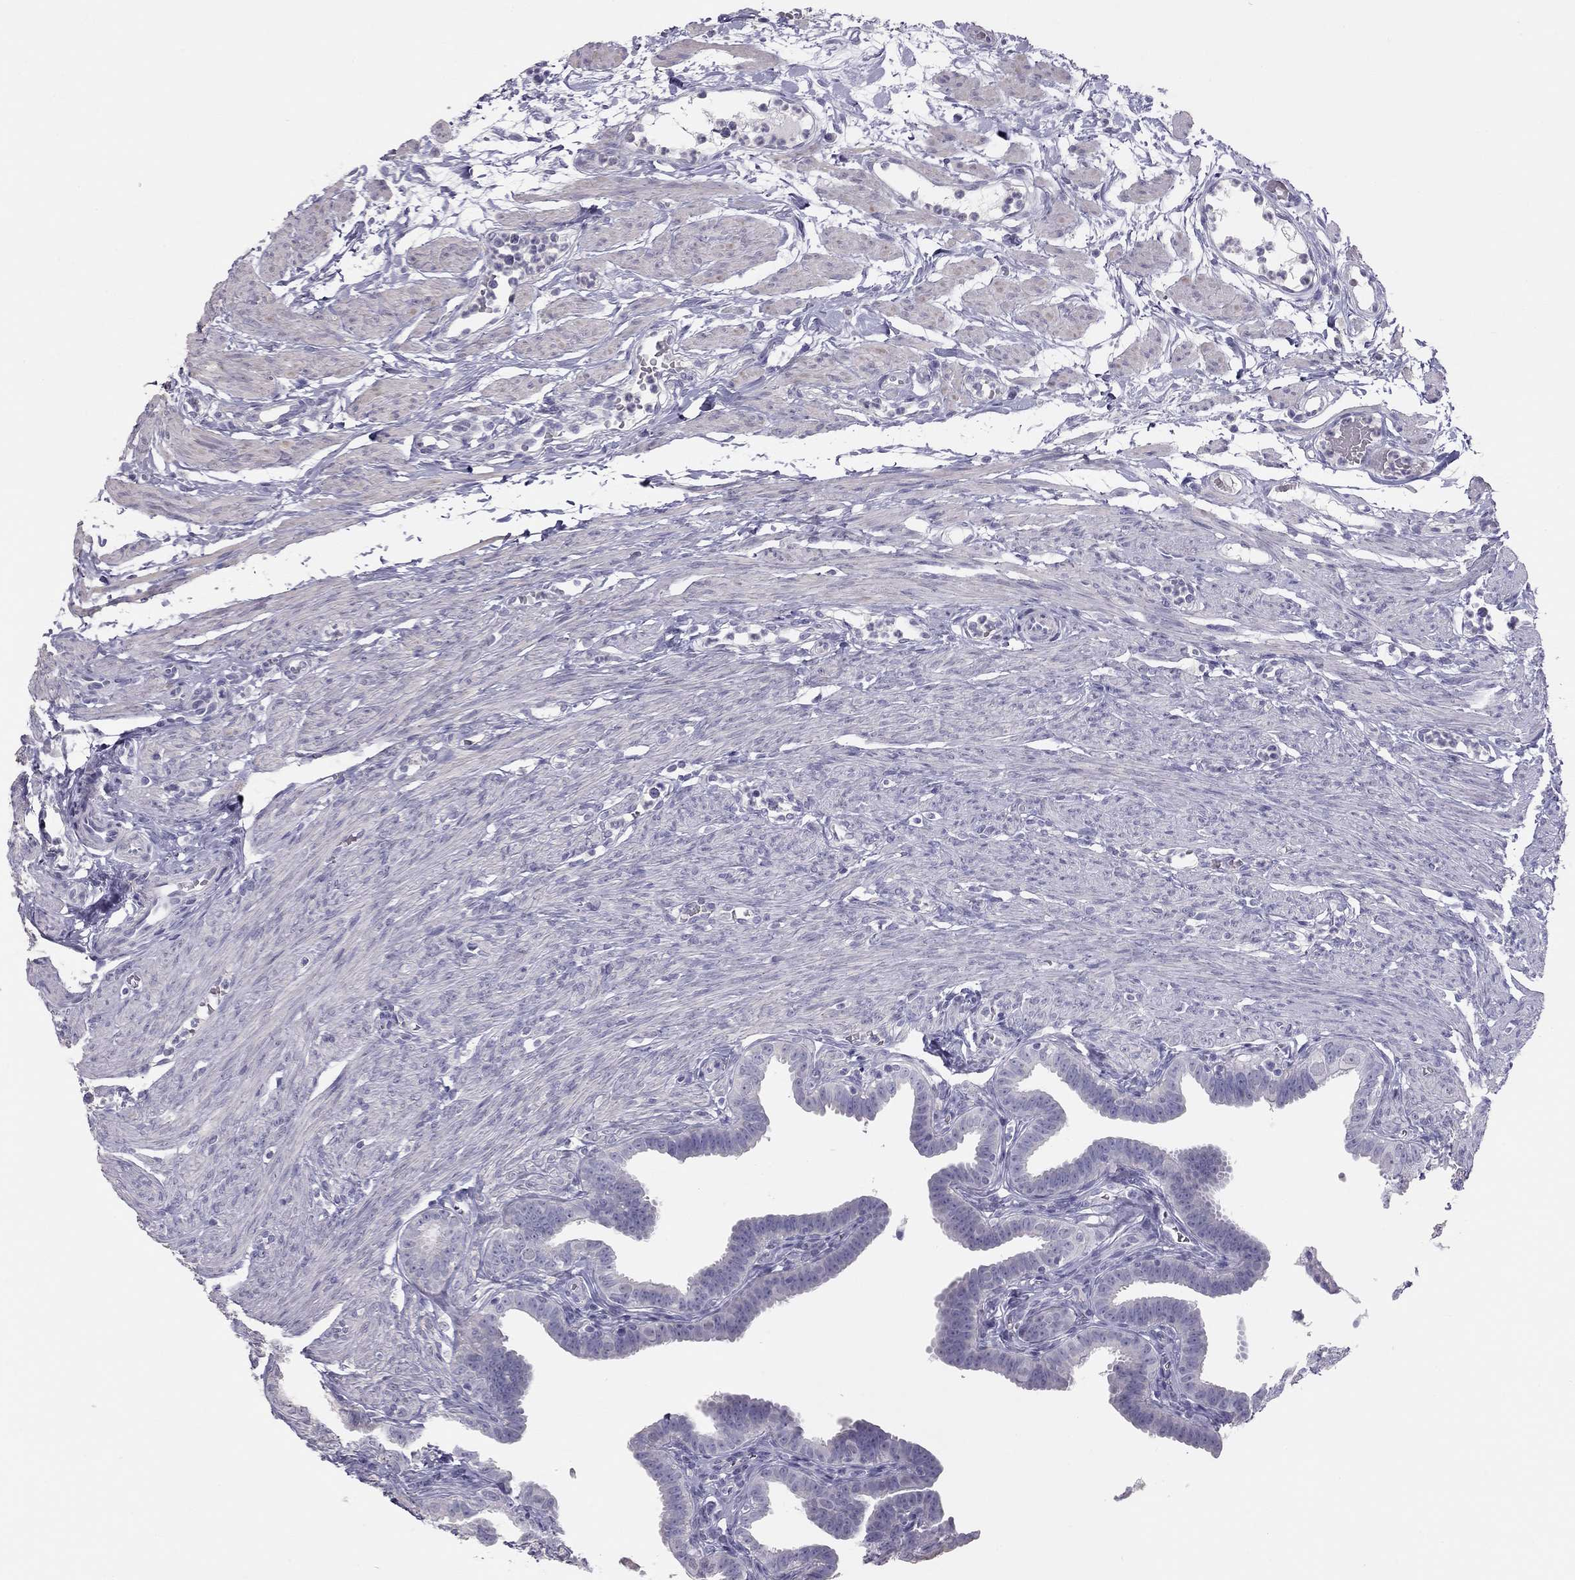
{"staining": {"intensity": "negative", "quantity": "none", "location": "none"}, "tissue": "fallopian tube", "cell_type": "Glandular cells", "image_type": "normal", "snomed": [{"axis": "morphology", "description": "Normal tissue, NOS"}, {"axis": "topography", "description": "Fallopian tube"}, {"axis": "topography", "description": "Ovary"}], "caption": "Immunohistochemistry of unremarkable human fallopian tube shows no positivity in glandular cells. The staining is performed using DAB brown chromogen with nuclei counter-stained in using hematoxylin.", "gene": "SPATA12", "patient": {"sex": "female", "age": 33}}